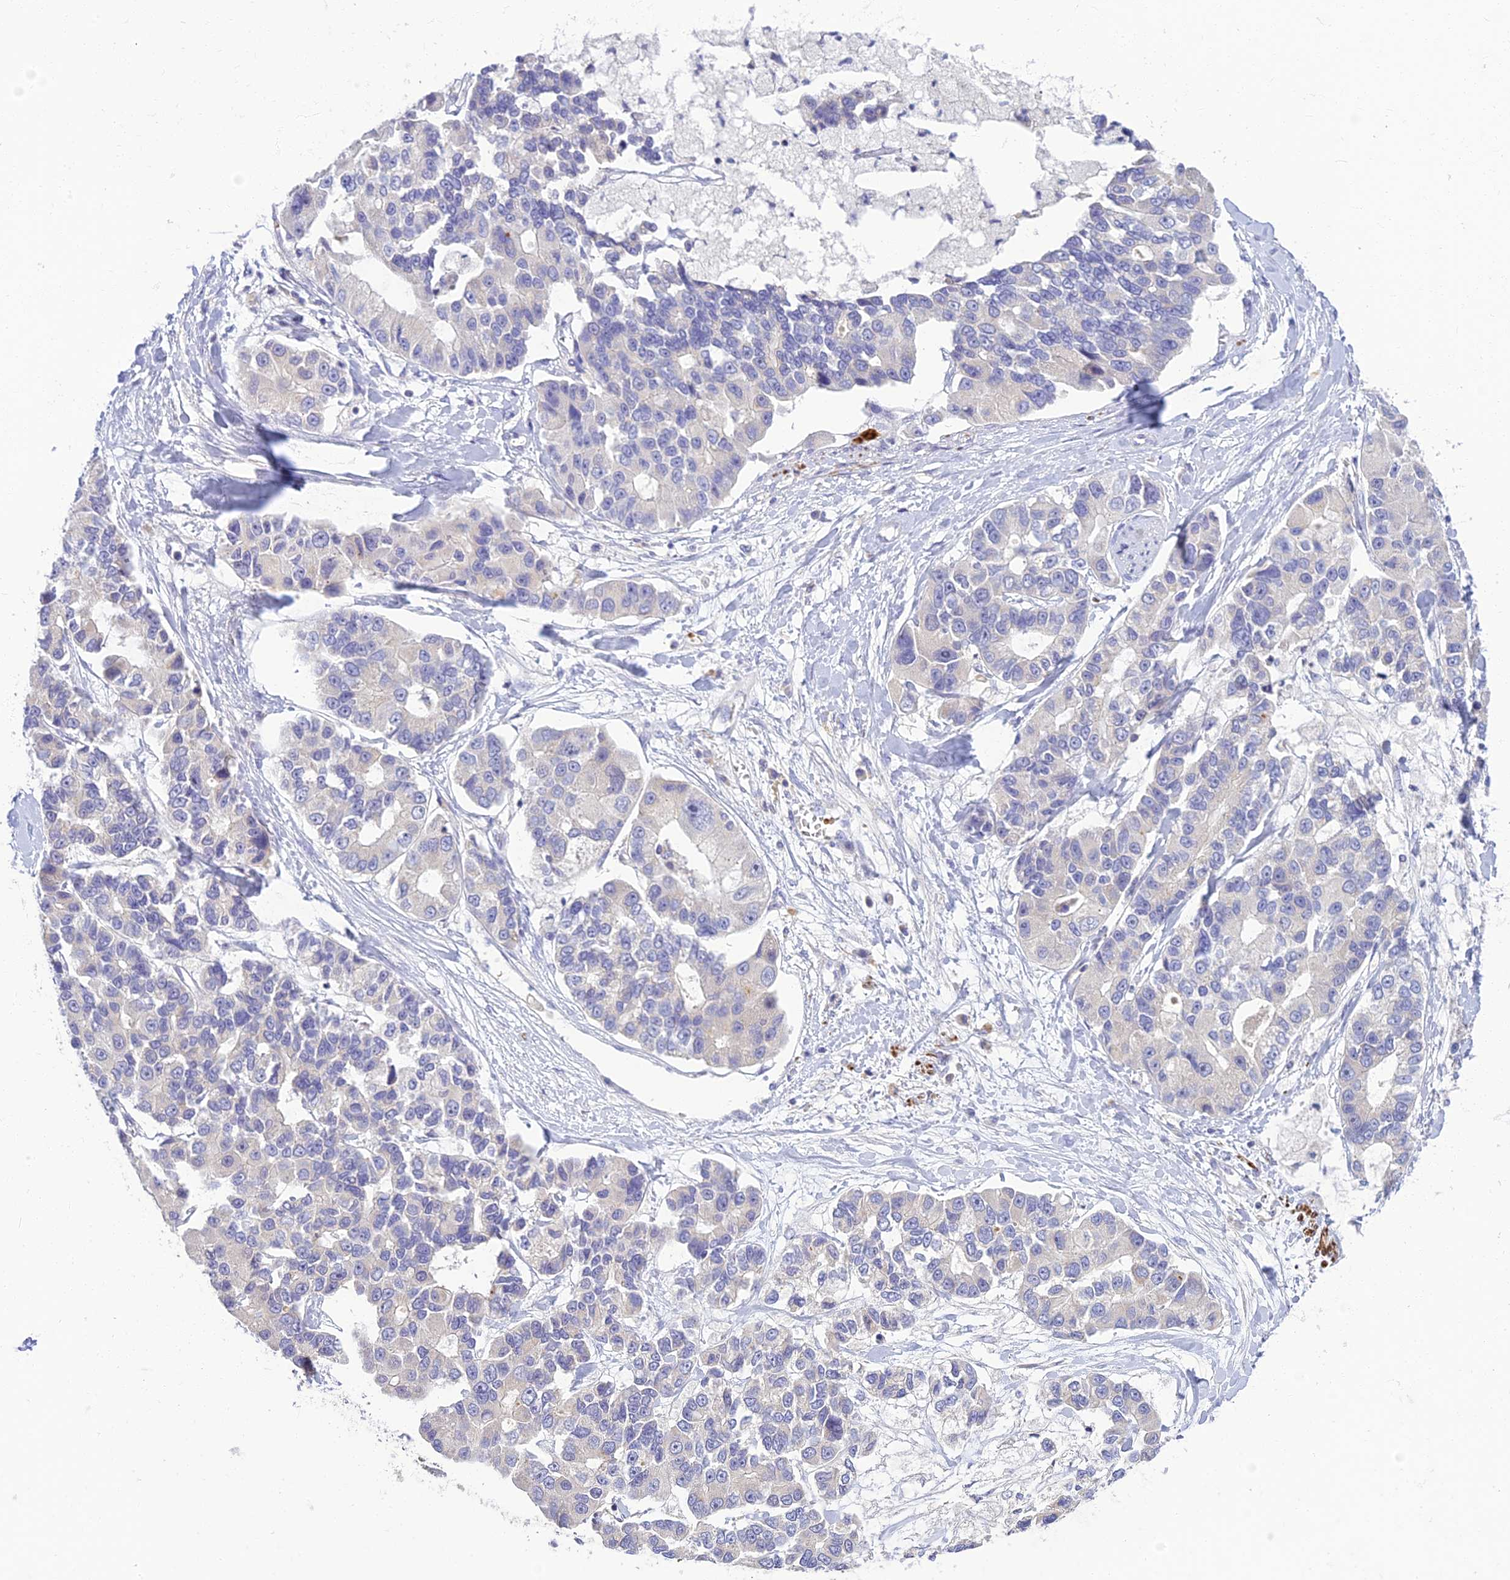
{"staining": {"intensity": "negative", "quantity": "none", "location": "none"}, "tissue": "lung cancer", "cell_type": "Tumor cells", "image_type": "cancer", "snomed": [{"axis": "morphology", "description": "Adenocarcinoma, NOS"}, {"axis": "topography", "description": "Lung"}], "caption": "There is no significant positivity in tumor cells of adenocarcinoma (lung).", "gene": "CLIP4", "patient": {"sex": "female", "age": 54}}